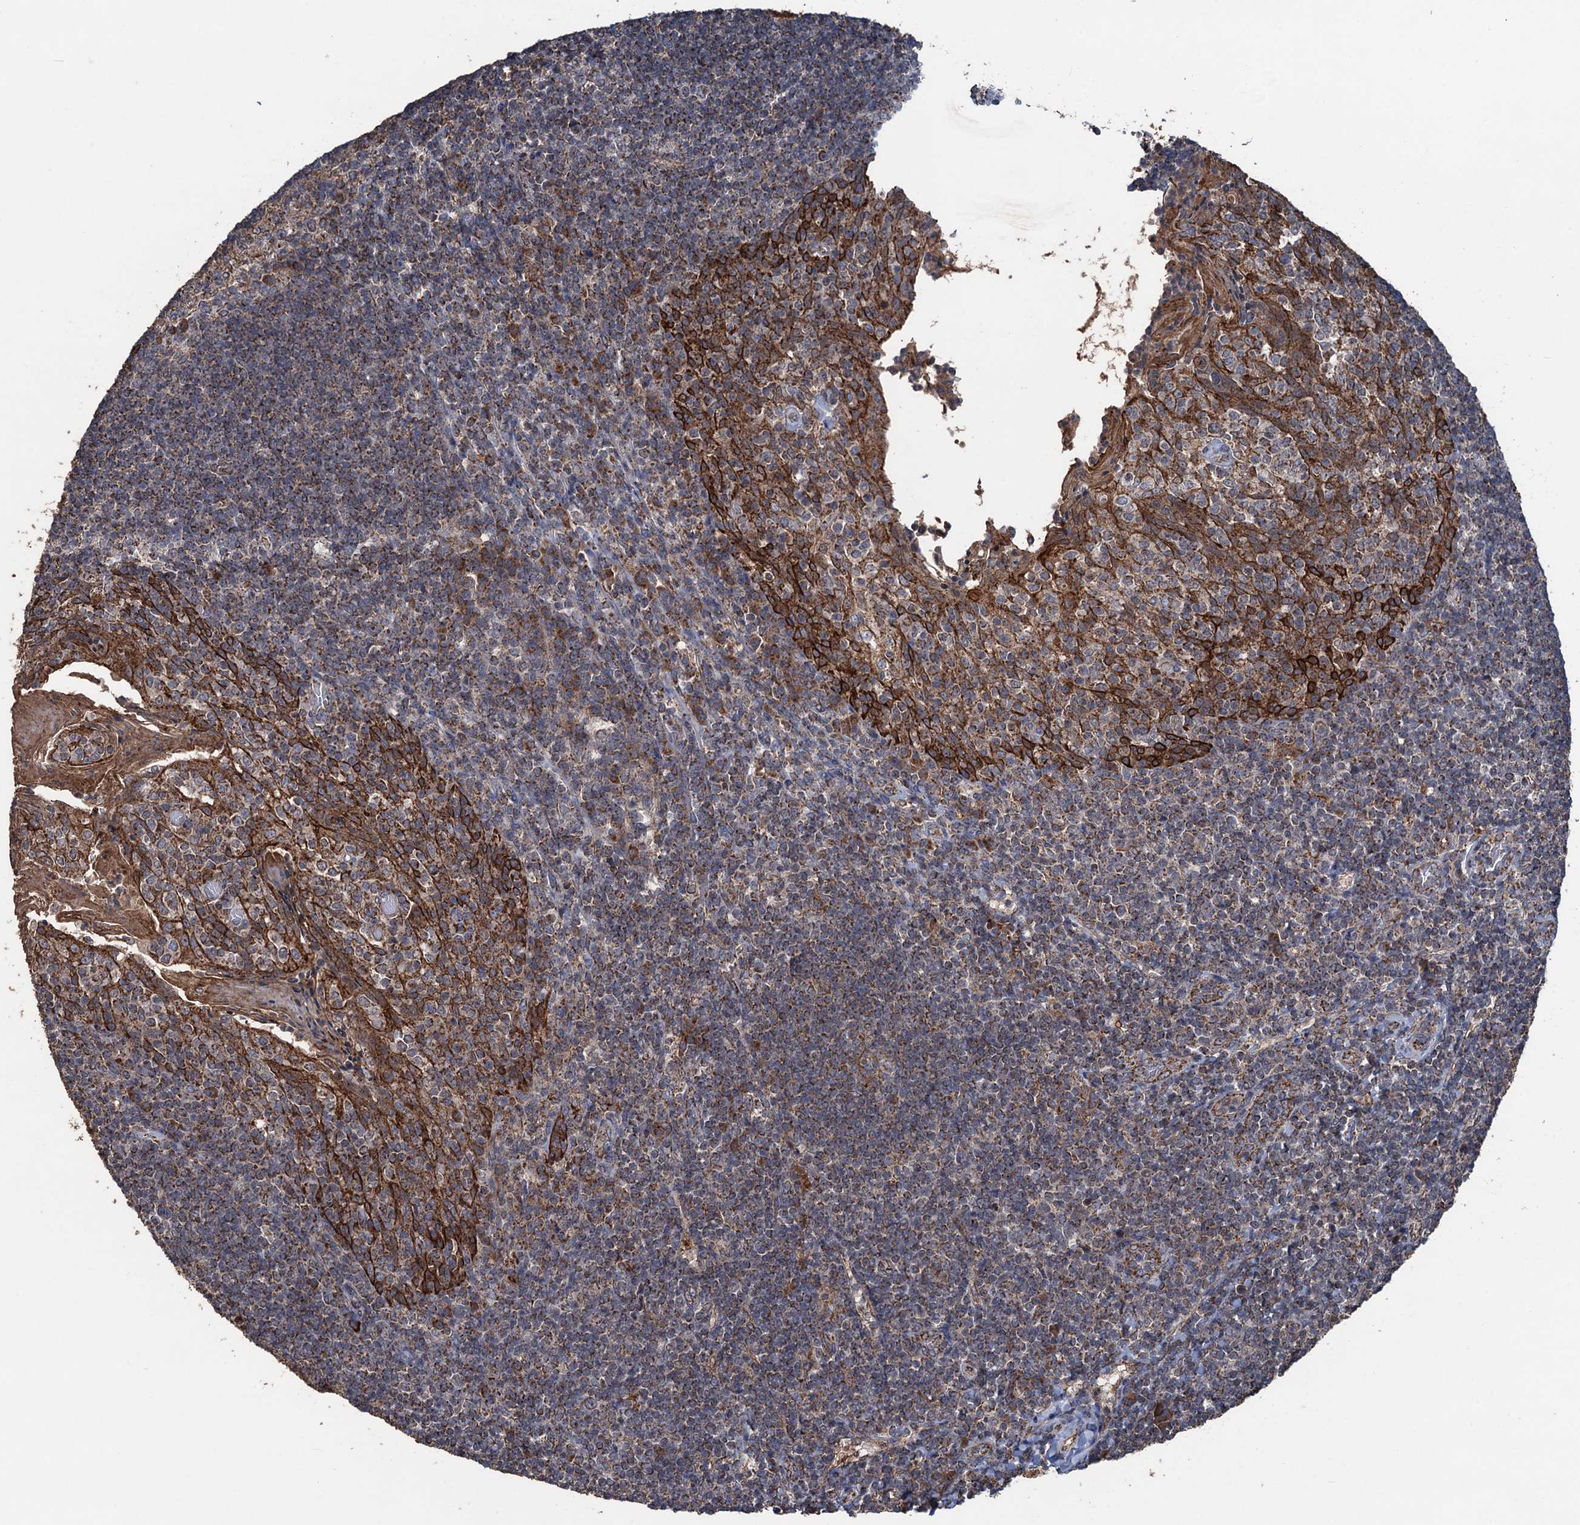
{"staining": {"intensity": "moderate", "quantity": ">75%", "location": "cytoplasmic/membranous"}, "tissue": "tonsil", "cell_type": "Germinal center cells", "image_type": "normal", "snomed": [{"axis": "morphology", "description": "Normal tissue, NOS"}, {"axis": "topography", "description": "Tonsil"}], "caption": "Brown immunohistochemical staining in normal tonsil reveals moderate cytoplasmic/membranous expression in approximately >75% of germinal center cells.", "gene": "DGLUCY", "patient": {"sex": "female", "age": 10}}